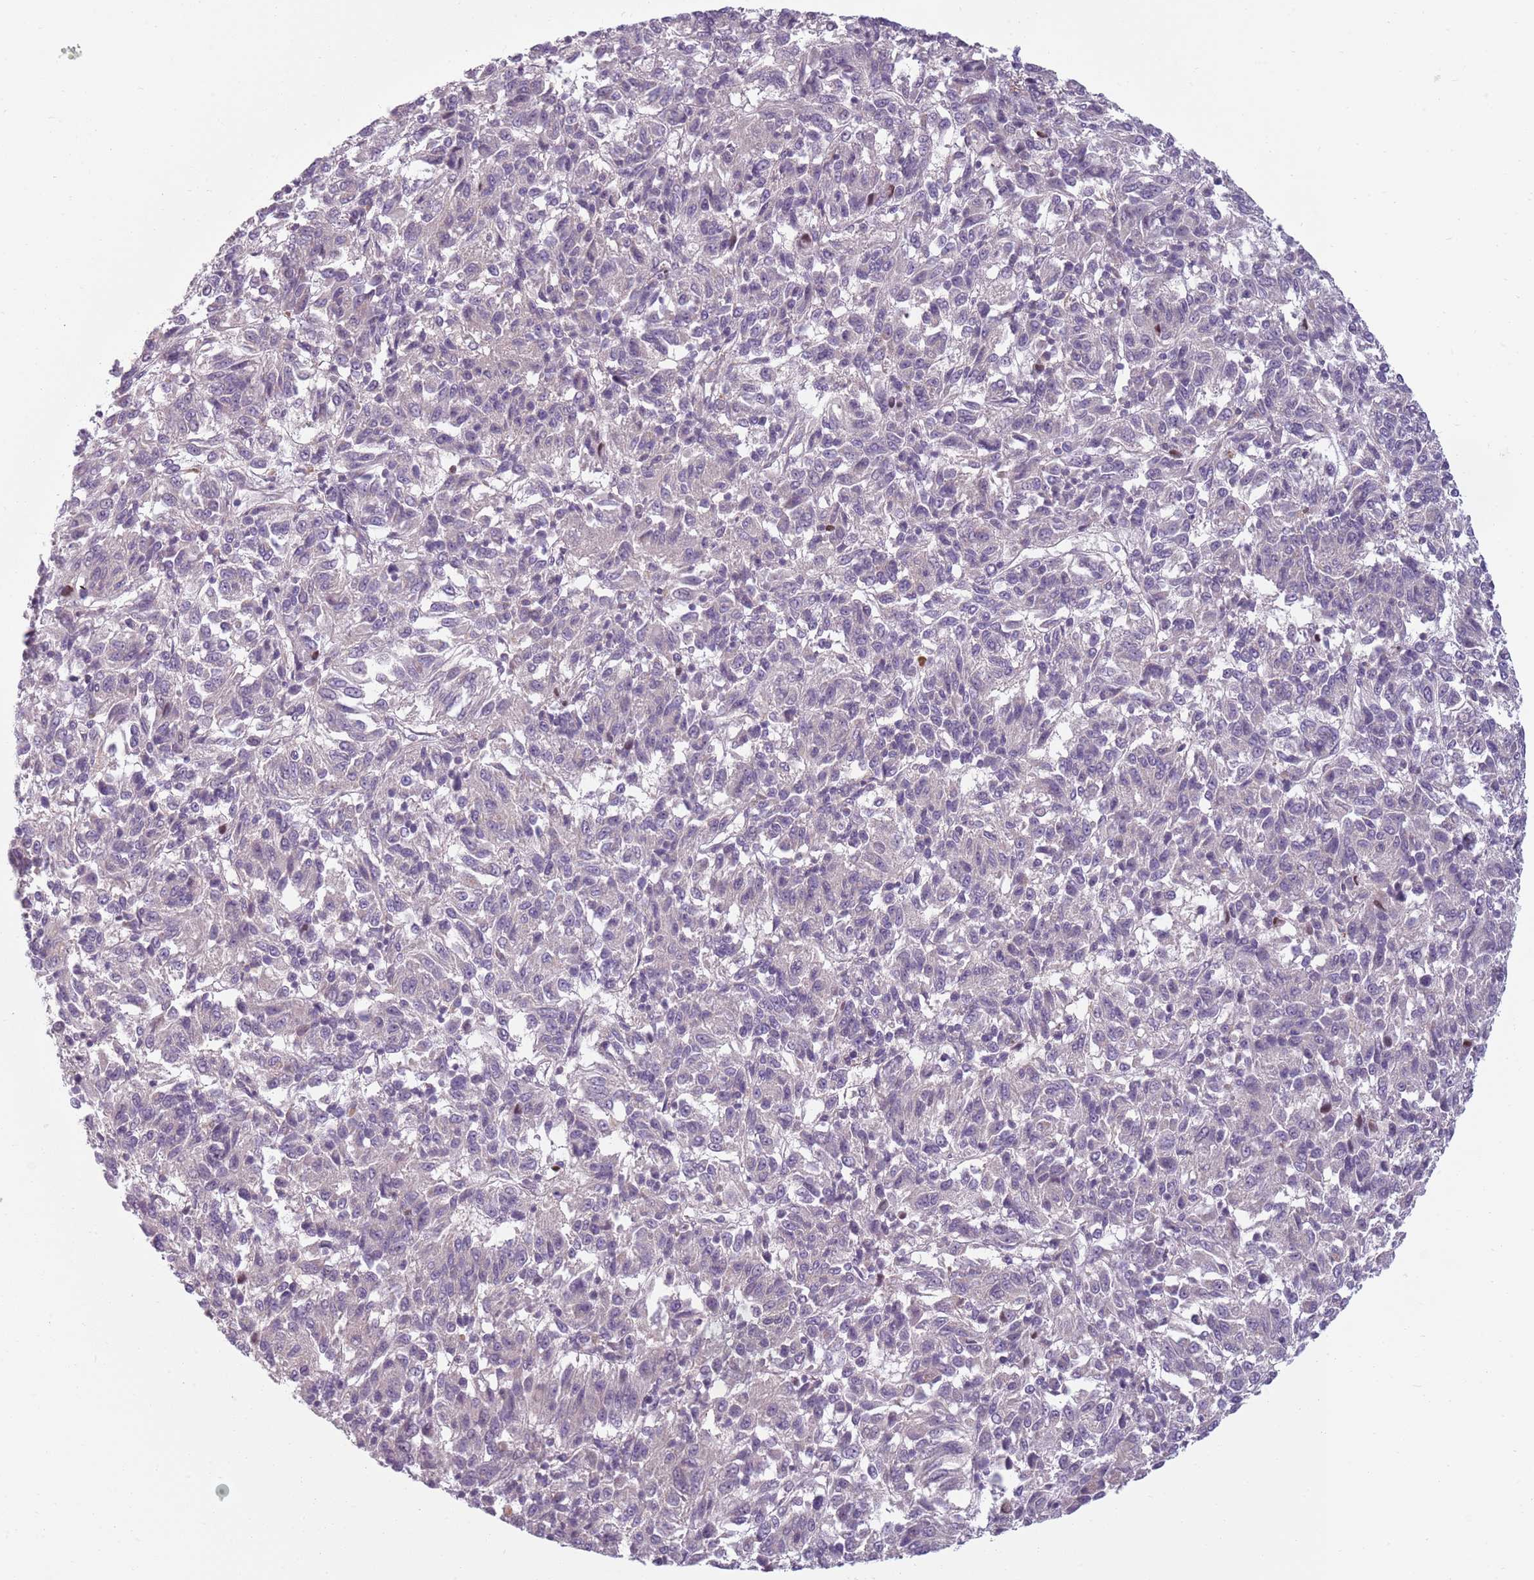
{"staining": {"intensity": "negative", "quantity": "none", "location": "none"}, "tissue": "melanoma", "cell_type": "Tumor cells", "image_type": "cancer", "snomed": [{"axis": "morphology", "description": "Malignant melanoma, Metastatic site"}, {"axis": "topography", "description": "Lung"}], "caption": "The photomicrograph exhibits no staining of tumor cells in melanoma.", "gene": "TLCD2", "patient": {"sex": "male", "age": 64}}